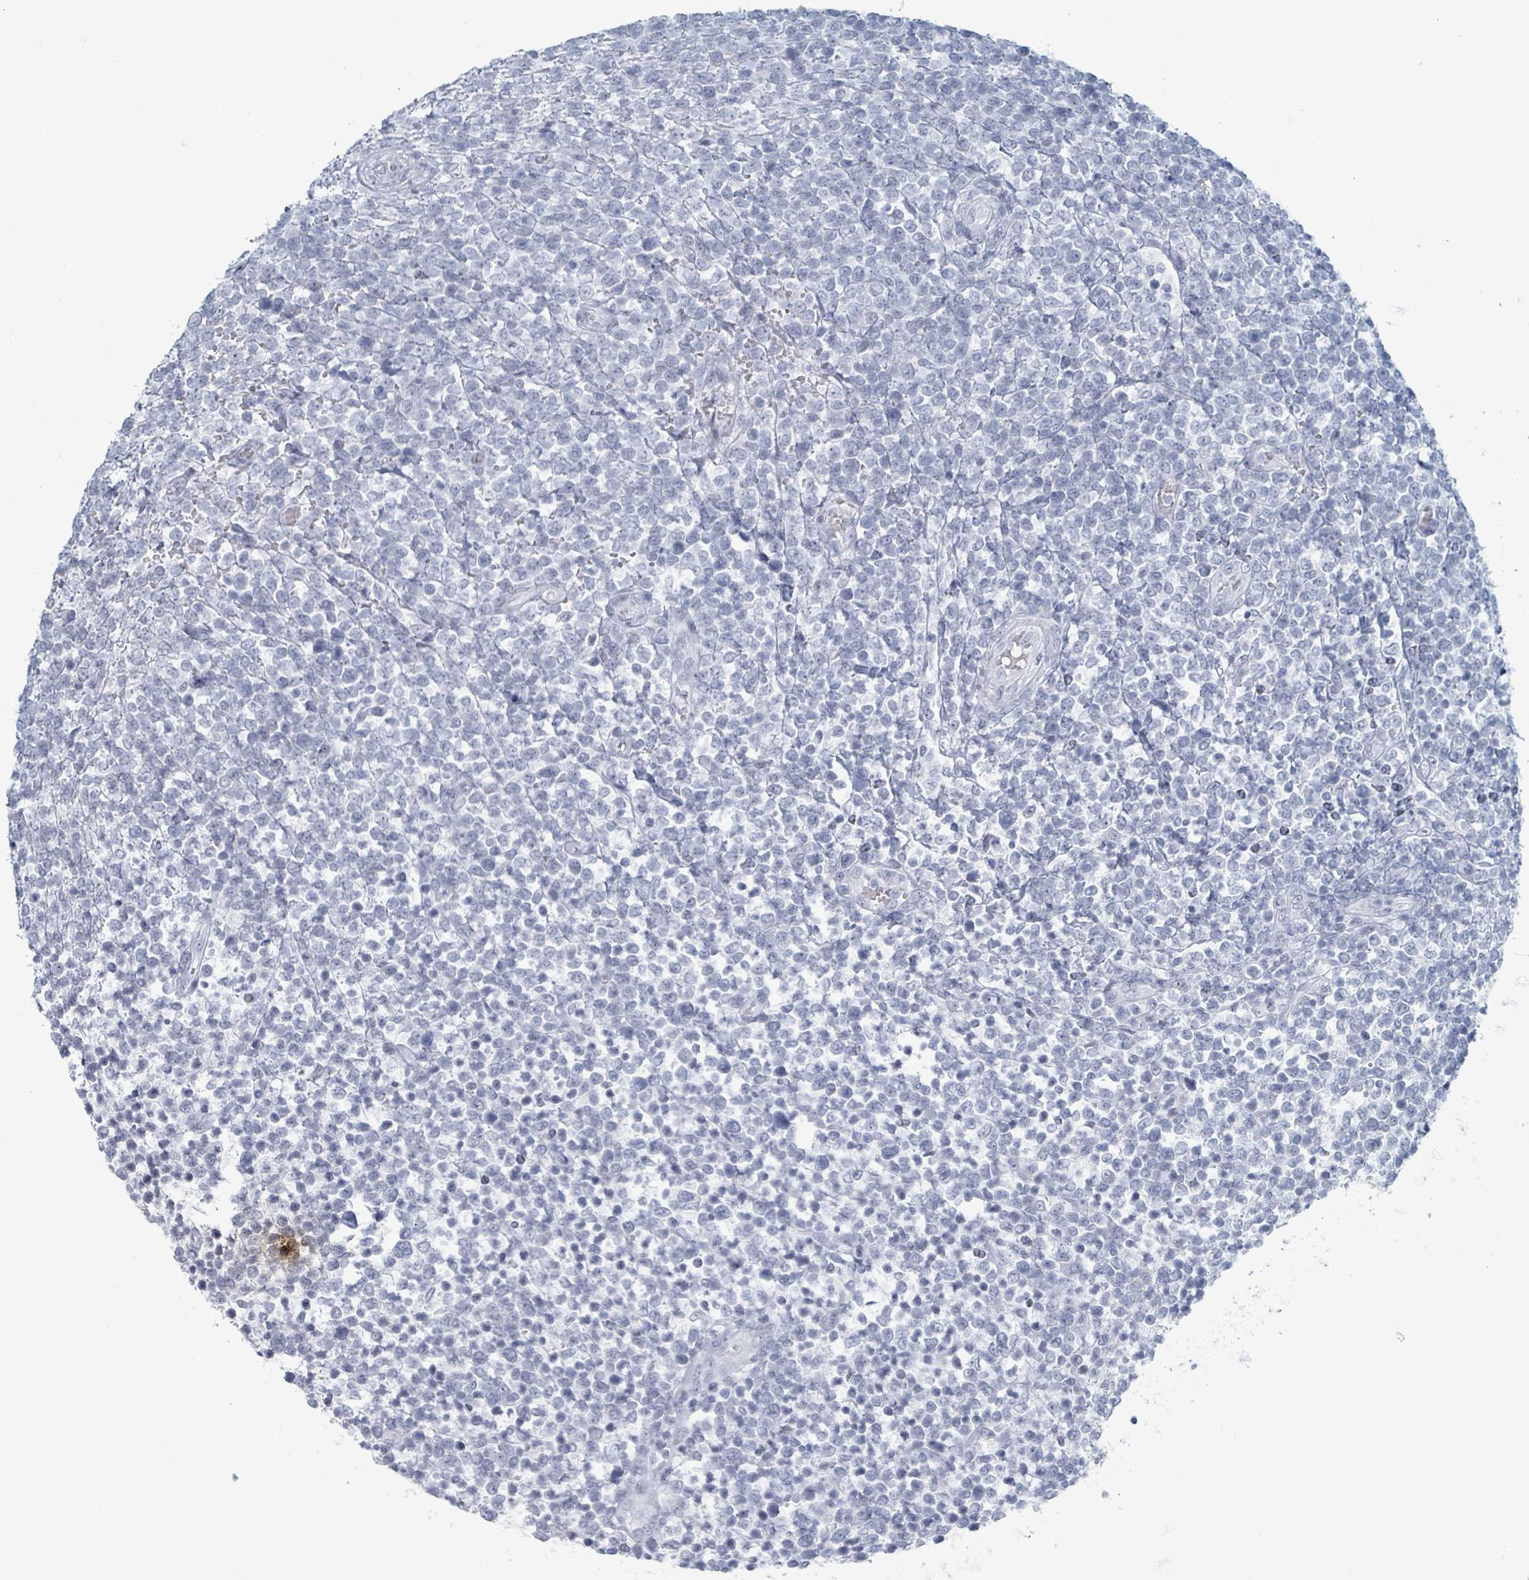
{"staining": {"intensity": "negative", "quantity": "none", "location": "none"}, "tissue": "lymphoma", "cell_type": "Tumor cells", "image_type": "cancer", "snomed": [{"axis": "morphology", "description": "Malignant lymphoma, non-Hodgkin's type, High grade"}, {"axis": "topography", "description": "Soft tissue"}], "caption": "The immunohistochemistry histopathology image has no significant staining in tumor cells of malignant lymphoma, non-Hodgkin's type (high-grade) tissue.", "gene": "GPR15LG", "patient": {"sex": "female", "age": 56}}